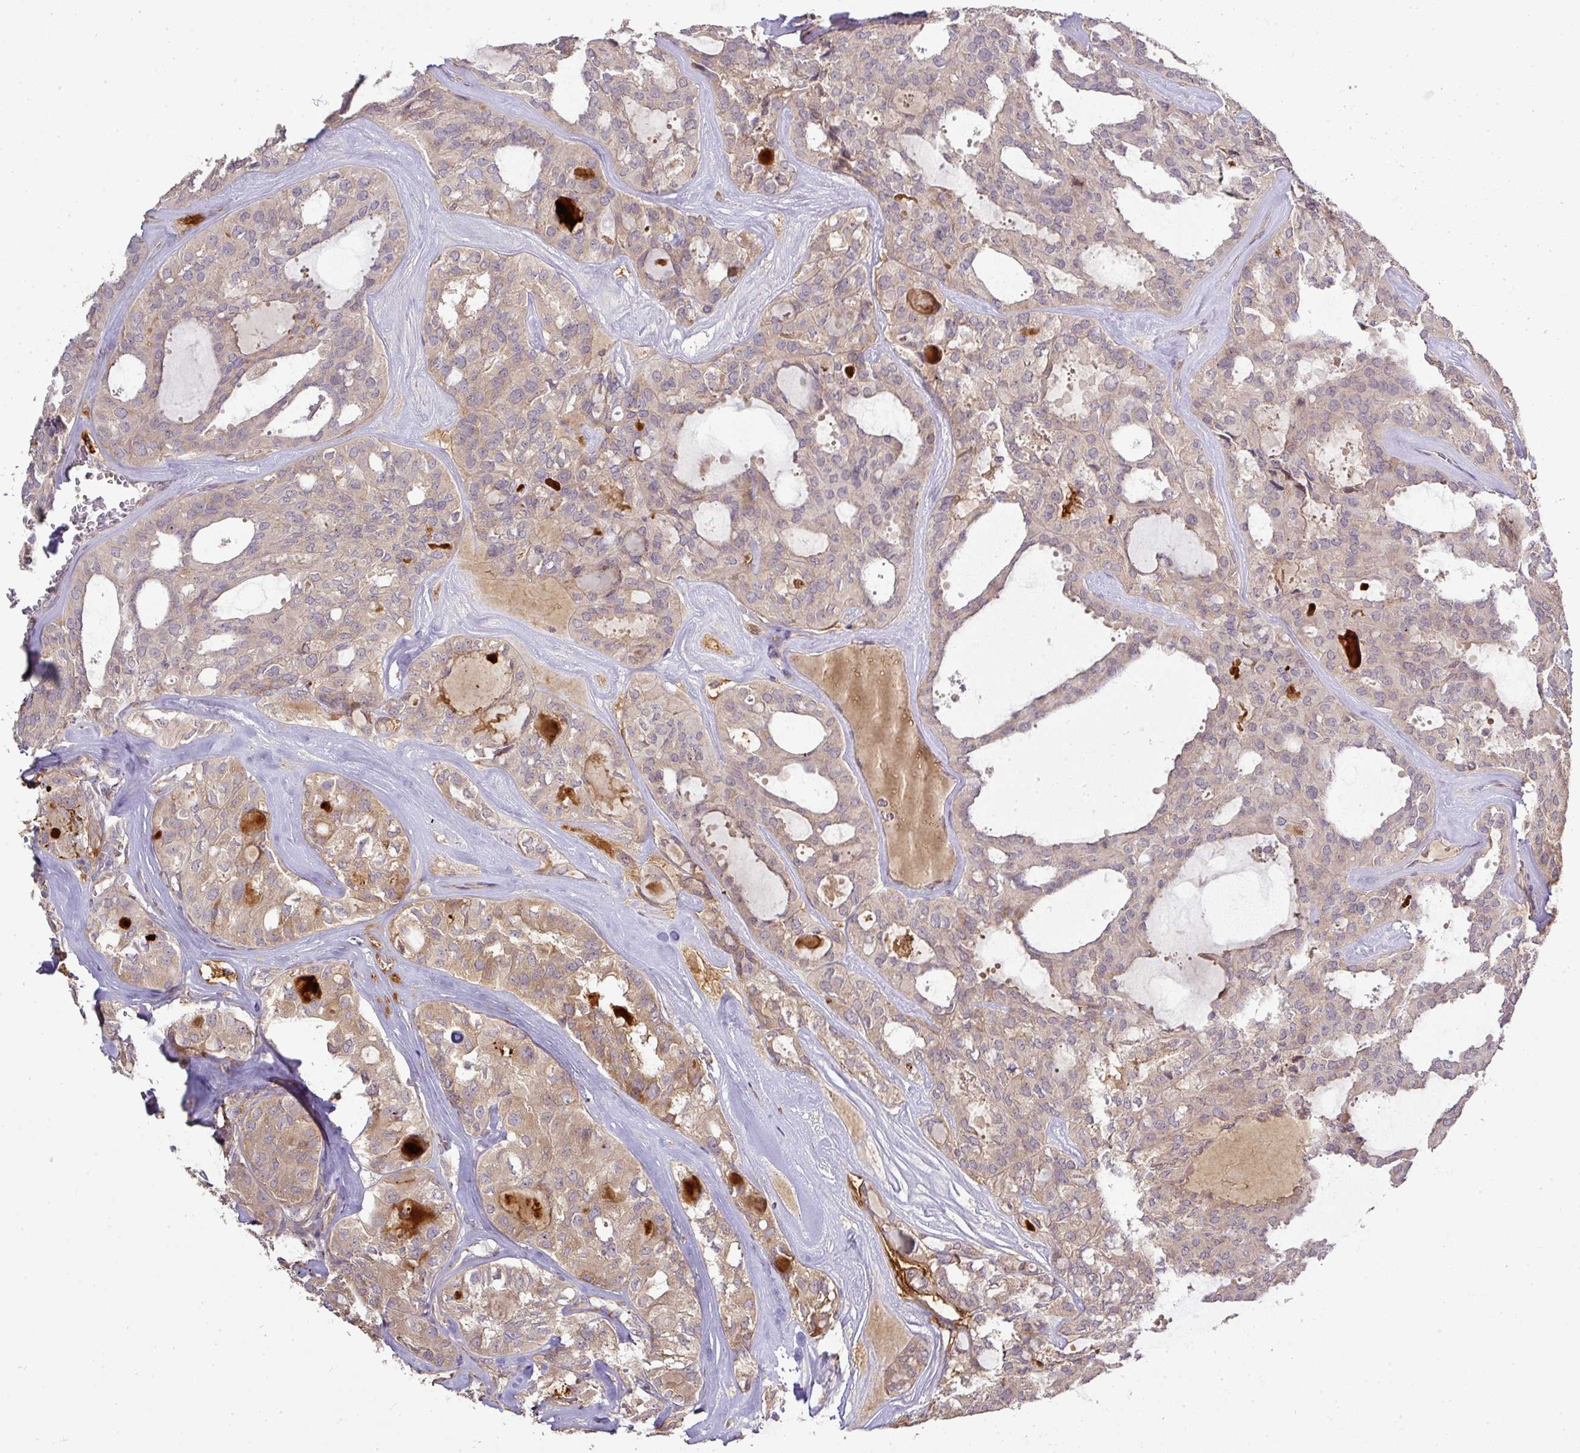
{"staining": {"intensity": "weak", "quantity": "25%-75%", "location": "cytoplasmic/membranous"}, "tissue": "thyroid cancer", "cell_type": "Tumor cells", "image_type": "cancer", "snomed": [{"axis": "morphology", "description": "Follicular adenoma carcinoma, NOS"}, {"axis": "topography", "description": "Thyroid gland"}], "caption": "Brown immunohistochemical staining in human thyroid cancer (follicular adenoma carcinoma) demonstrates weak cytoplasmic/membranous expression in approximately 25%-75% of tumor cells.", "gene": "GALP", "patient": {"sex": "male", "age": 75}}